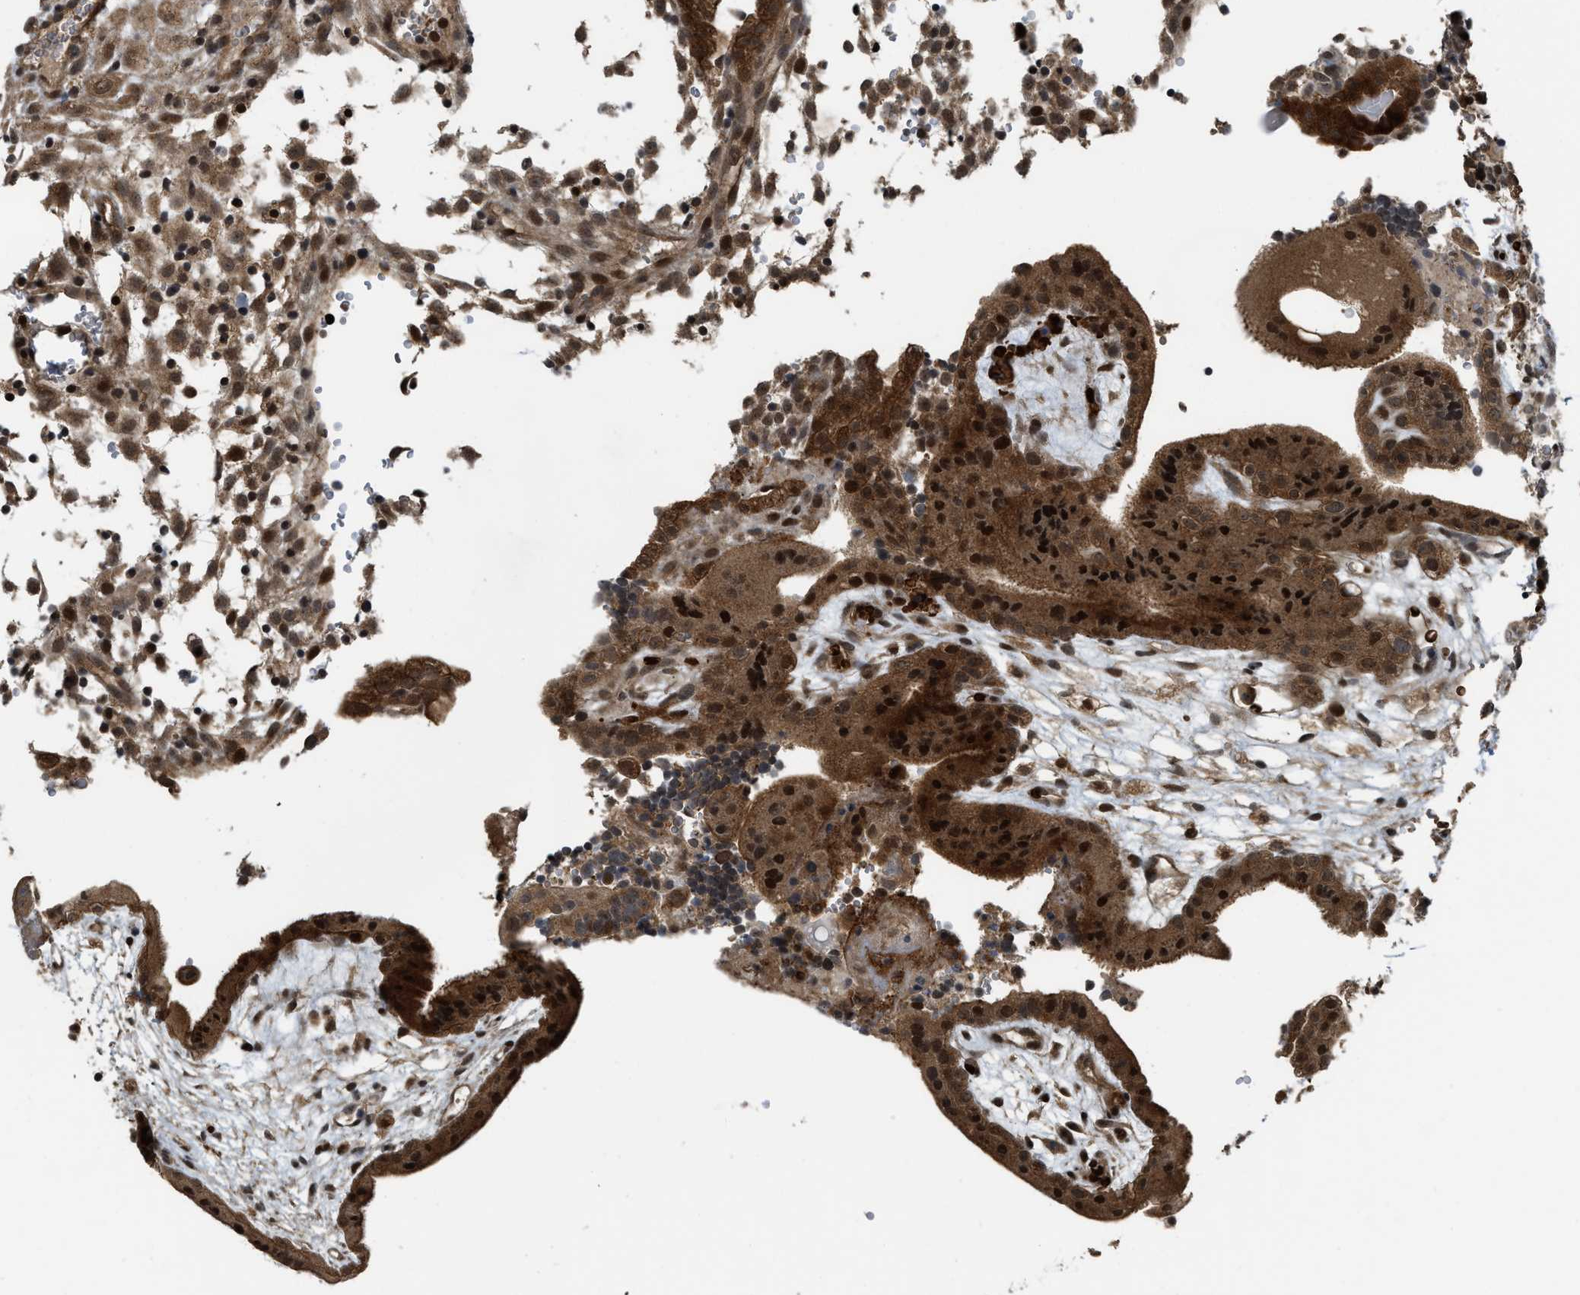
{"staining": {"intensity": "strong", "quantity": ">75%", "location": "cytoplasmic/membranous"}, "tissue": "placenta", "cell_type": "Decidual cells", "image_type": "normal", "snomed": [{"axis": "morphology", "description": "Normal tissue, NOS"}, {"axis": "topography", "description": "Placenta"}], "caption": "This histopathology image displays normal placenta stained with IHC to label a protein in brown. The cytoplasmic/membranous of decidual cells show strong positivity for the protein. Nuclei are counter-stained blue.", "gene": "DNAJC28", "patient": {"sex": "female", "age": 18}}